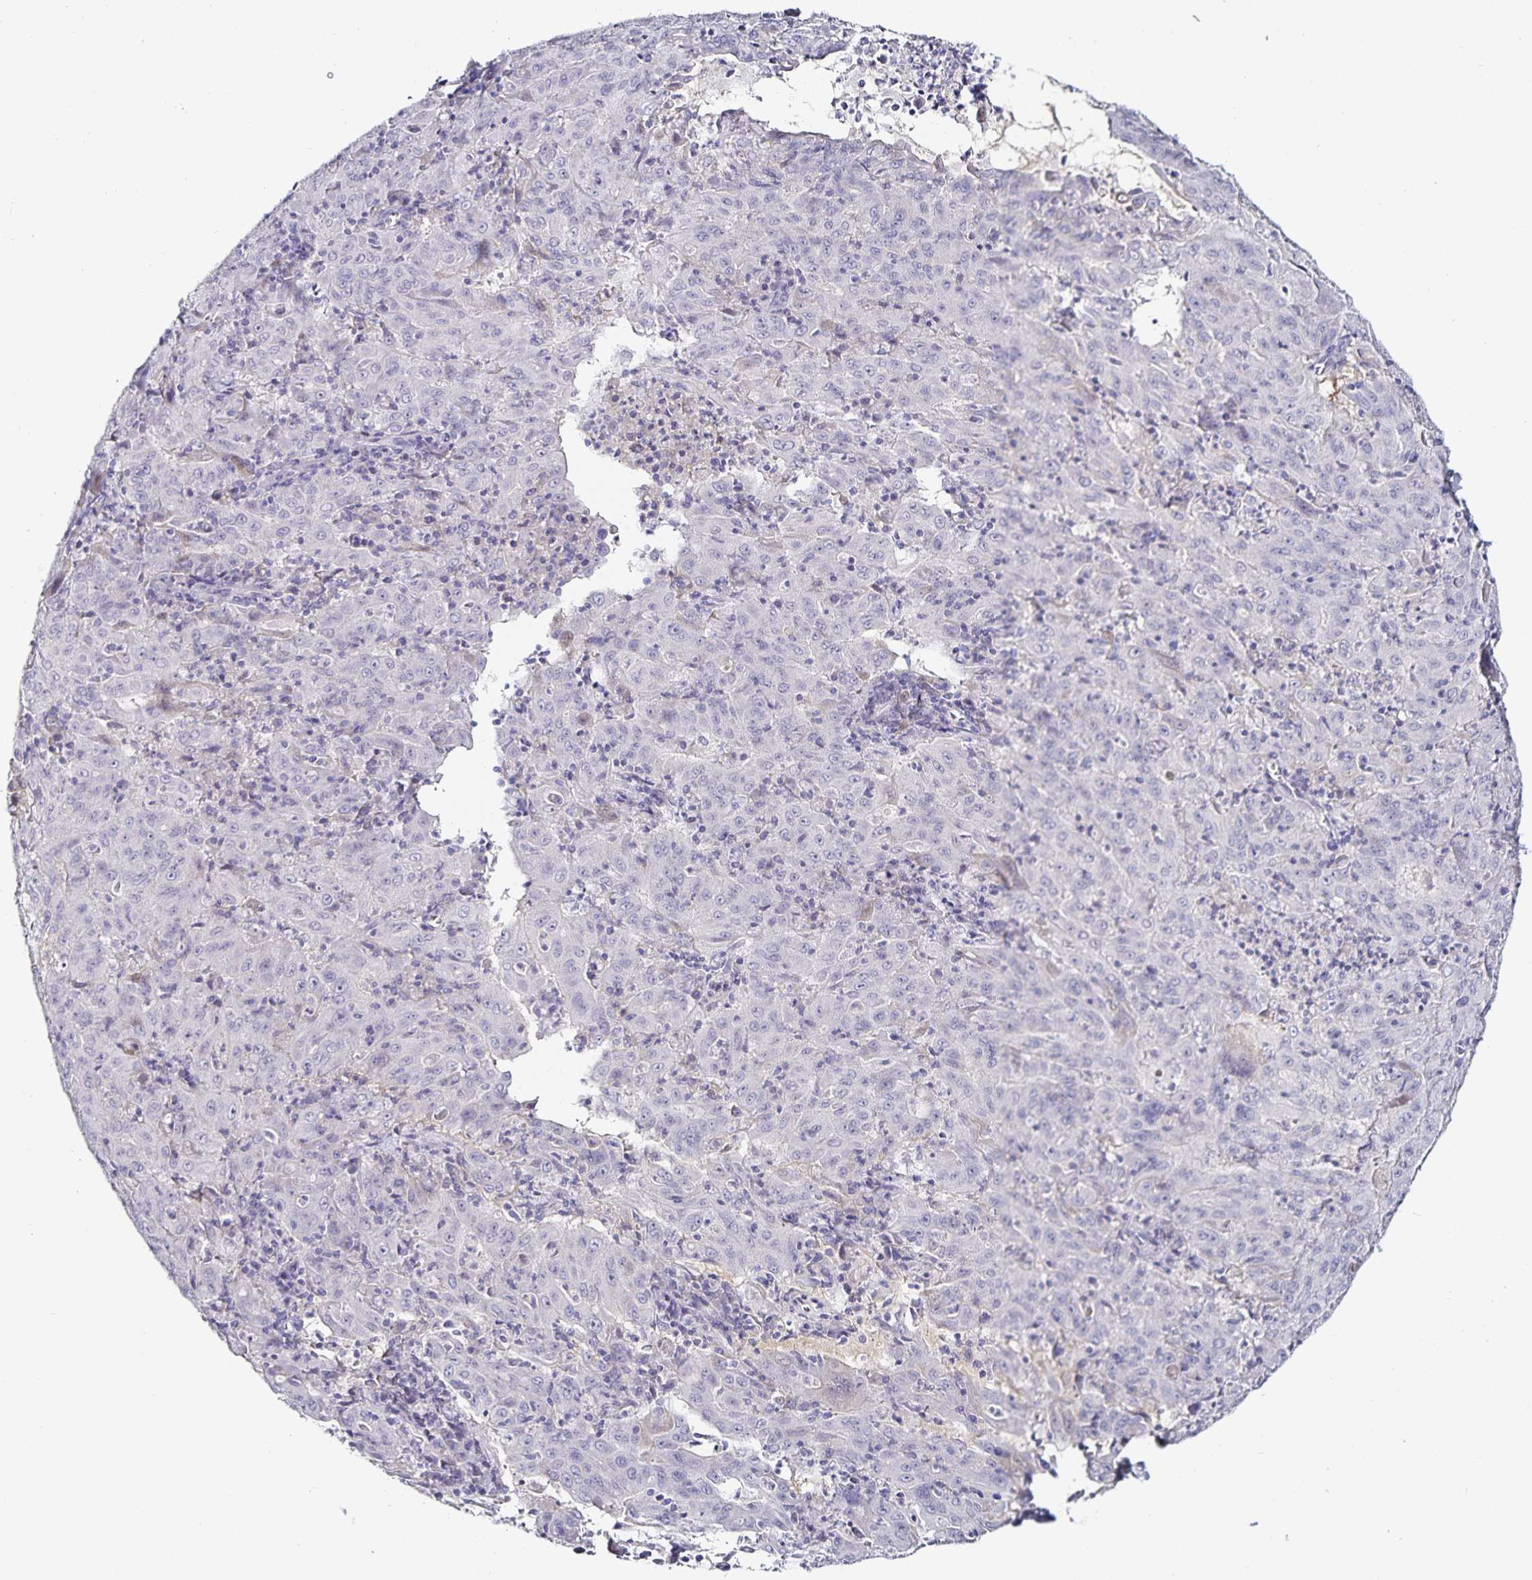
{"staining": {"intensity": "negative", "quantity": "none", "location": "none"}, "tissue": "pancreatic cancer", "cell_type": "Tumor cells", "image_type": "cancer", "snomed": [{"axis": "morphology", "description": "Adenocarcinoma, NOS"}, {"axis": "topography", "description": "Pancreas"}], "caption": "This is an immunohistochemistry (IHC) histopathology image of pancreatic cancer (adenocarcinoma). There is no staining in tumor cells.", "gene": "TTR", "patient": {"sex": "male", "age": 63}}